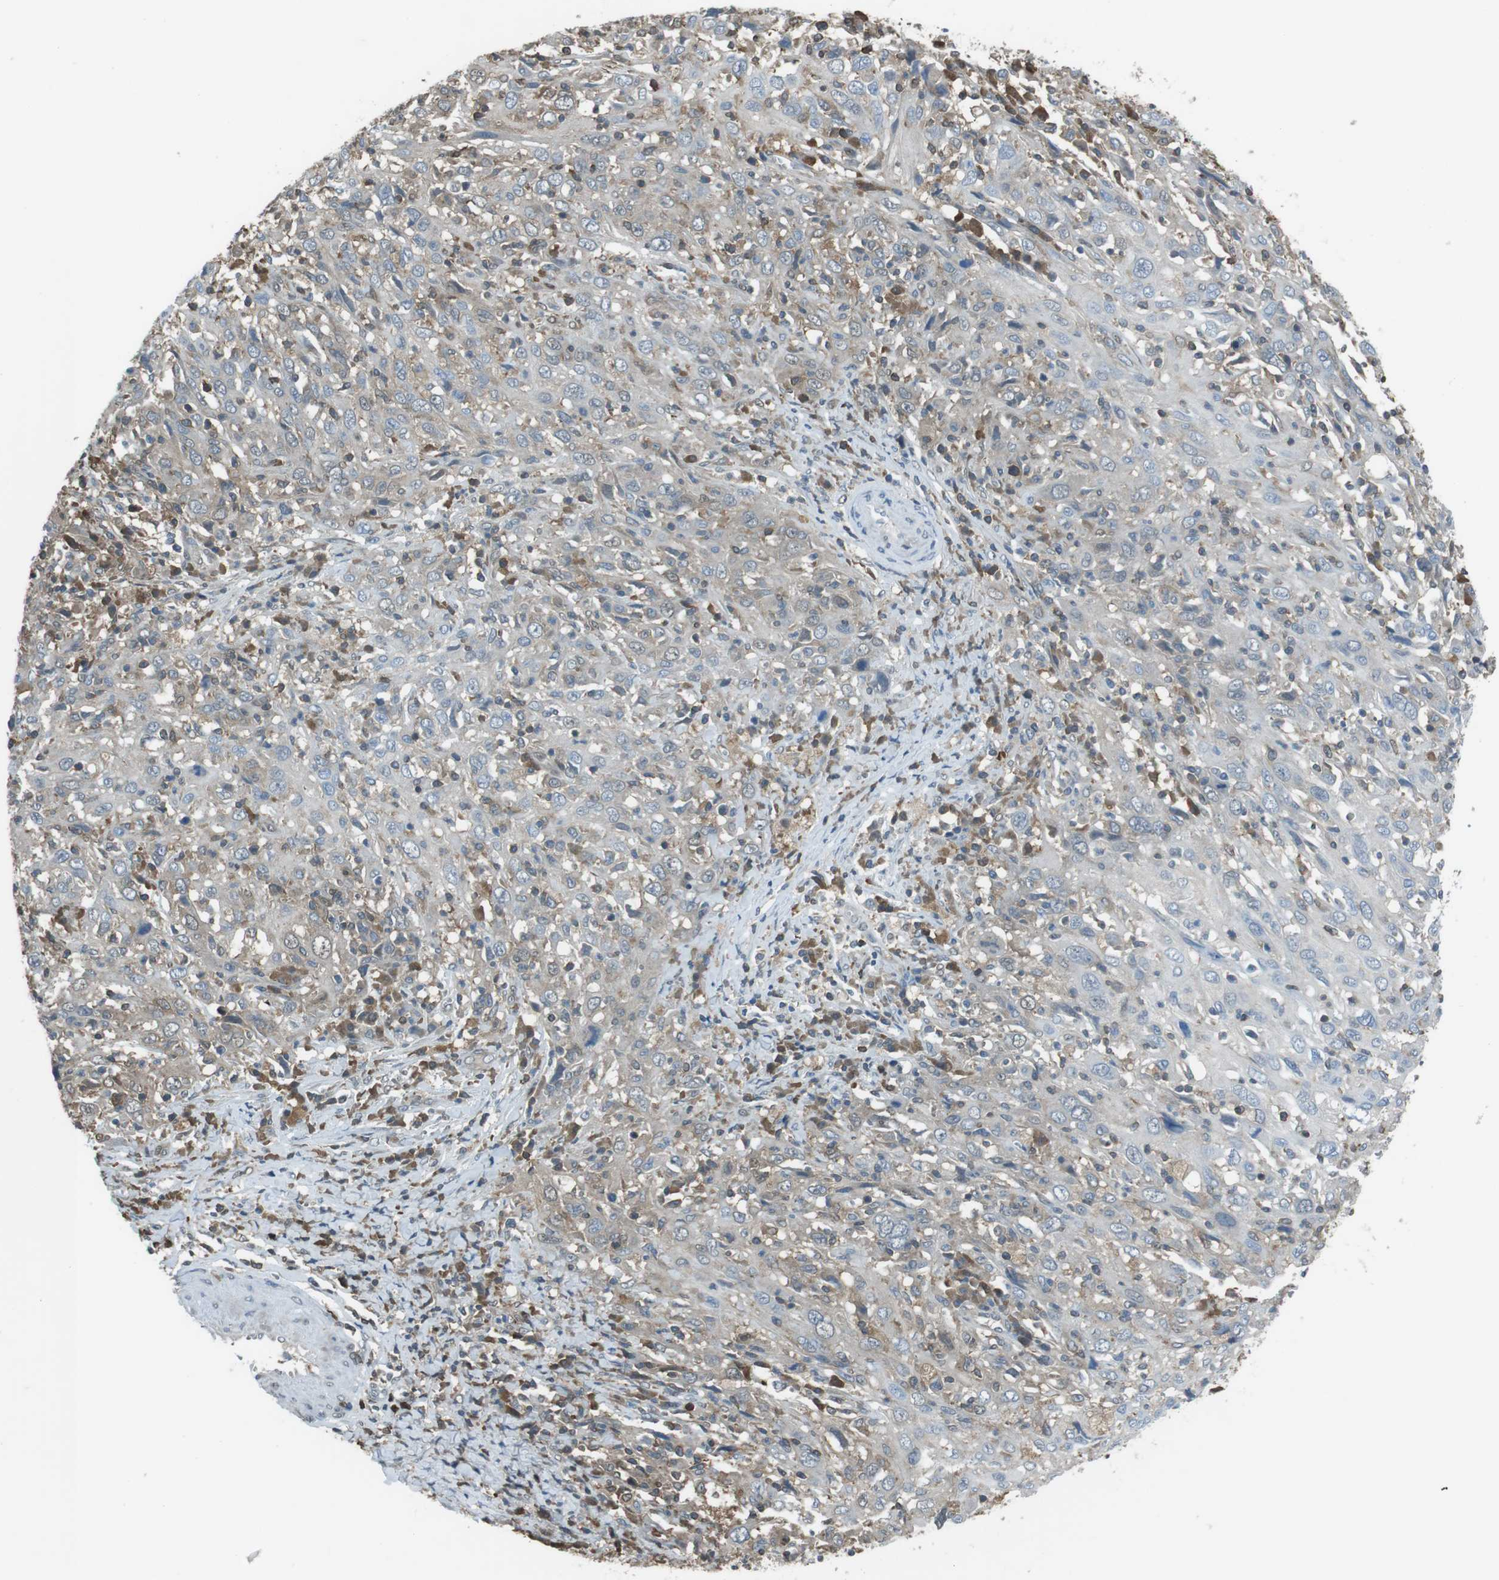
{"staining": {"intensity": "weak", "quantity": "<25%", "location": "cytoplasmic/membranous"}, "tissue": "cervical cancer", "cell_type": "Tumor cells", "image_type": "cancer", "snomed": [{"axis": "morphology", "description": "Squamous cell carcinoma, NOS"}, {"axis": "topography", "description": "Cervix"}], "caption": "Immunohistochemistry (IHC) of human cervical cancer exhibits no expression in tumor cells. The staining was performed using DAB (3,3'-diaminobenzidine) to visualize the protein expression in brown, while the nuclei were stained in blue with hematoxylin (Magnification: 20x).", "gene": "TWSG1", "patient": {"sex": "female", "age": 46}}